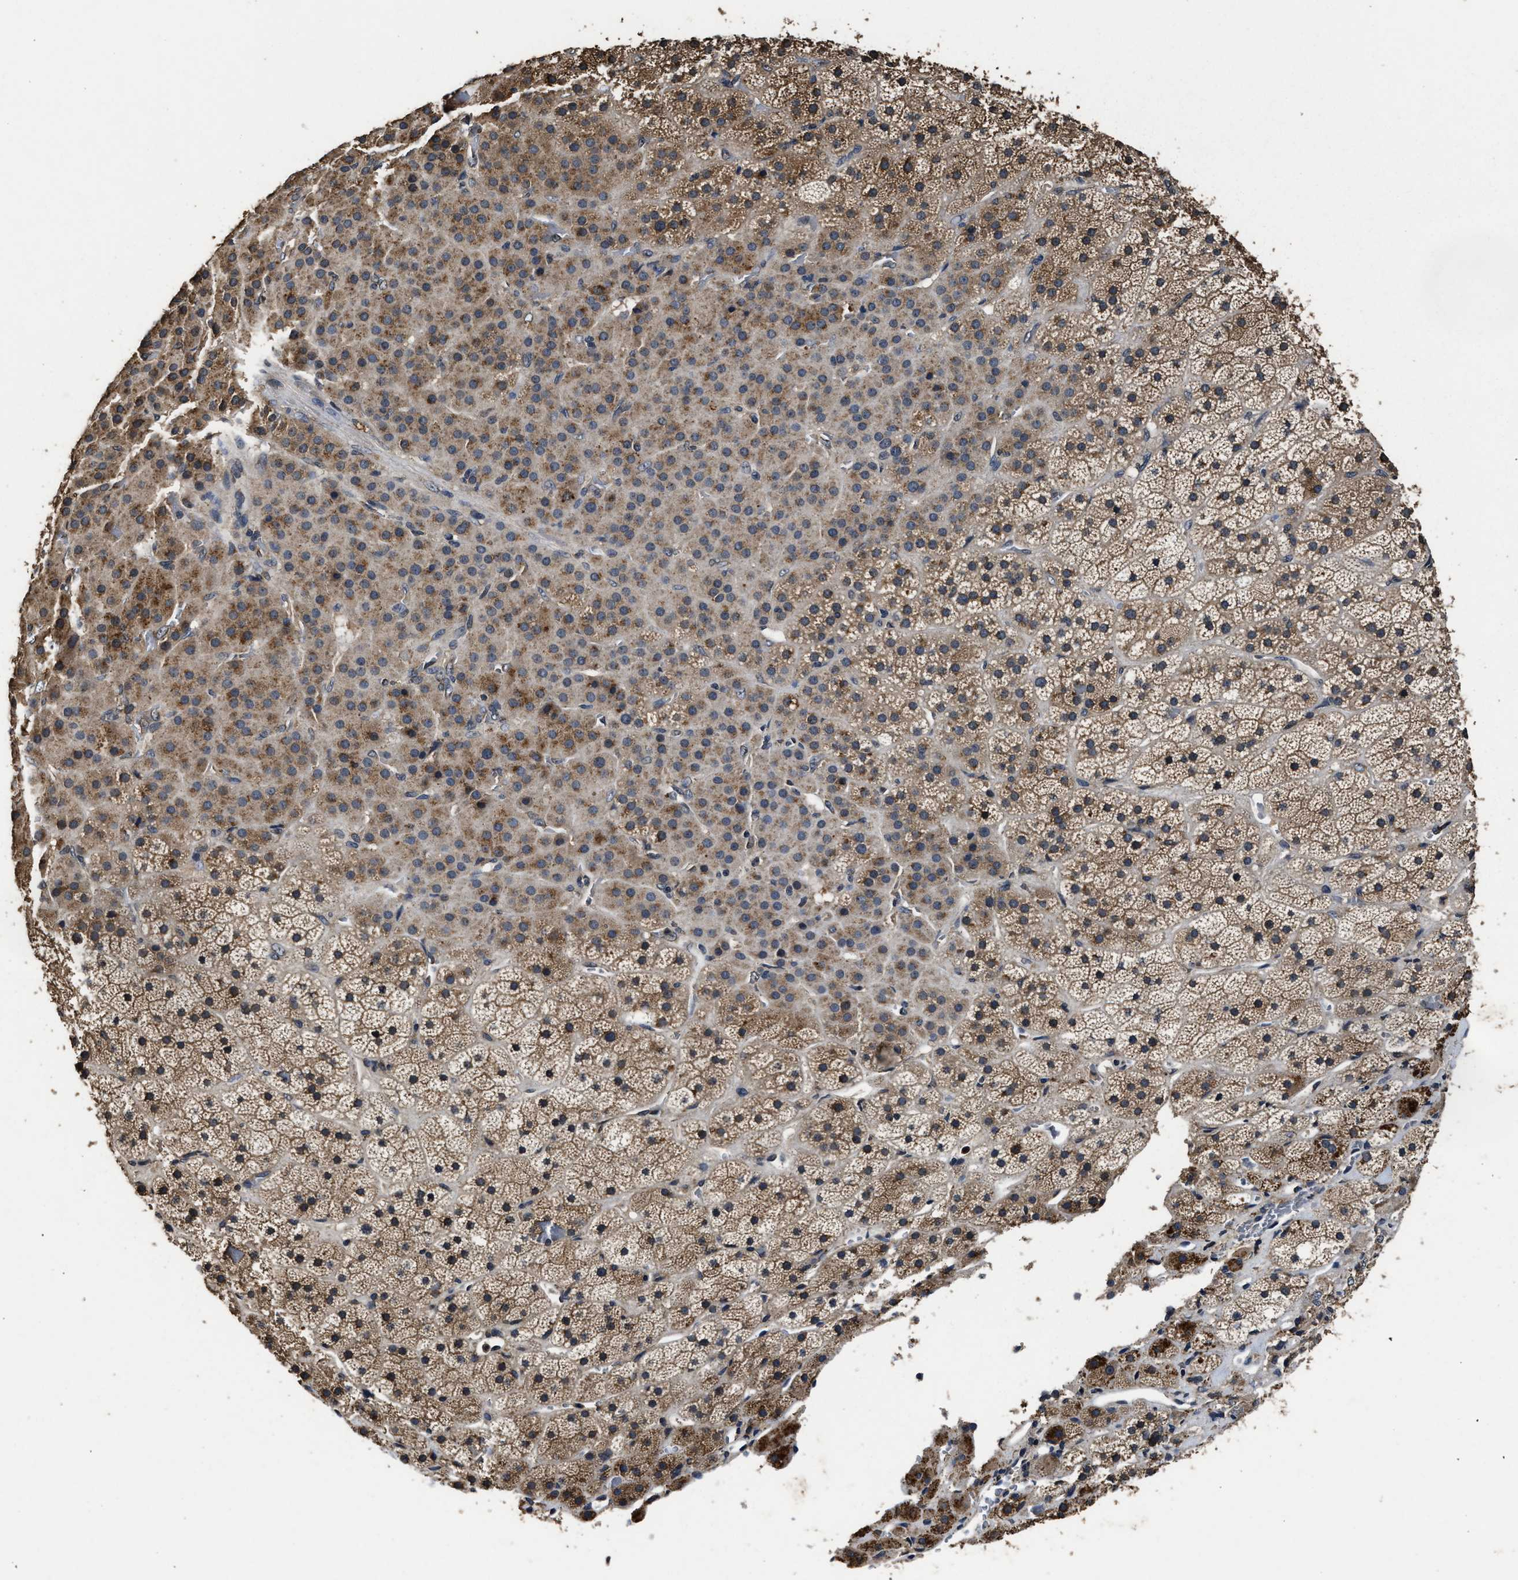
{"staining": {"intensity": "moderate", "quantity": ">75%", "location": "cytoplasmic/membranous"}, "tissue": "adrenal gland", "cell_type": "Glandular cells", "image_type": "normal", "snomed": [{"axis": "morphology", "description": "Normal tissue, NOS"}, {"axis": "topography", "description": "Adrenal gland"}], "caption": "Immunohistochemical staining of unremarkable adrenal gland shows medium levels of moderate cytoplasmic/membranous staining in approximately >75% of glandular cells.", "gene": "EBAG9", "patient": {"sex": "male", "age": 57}}